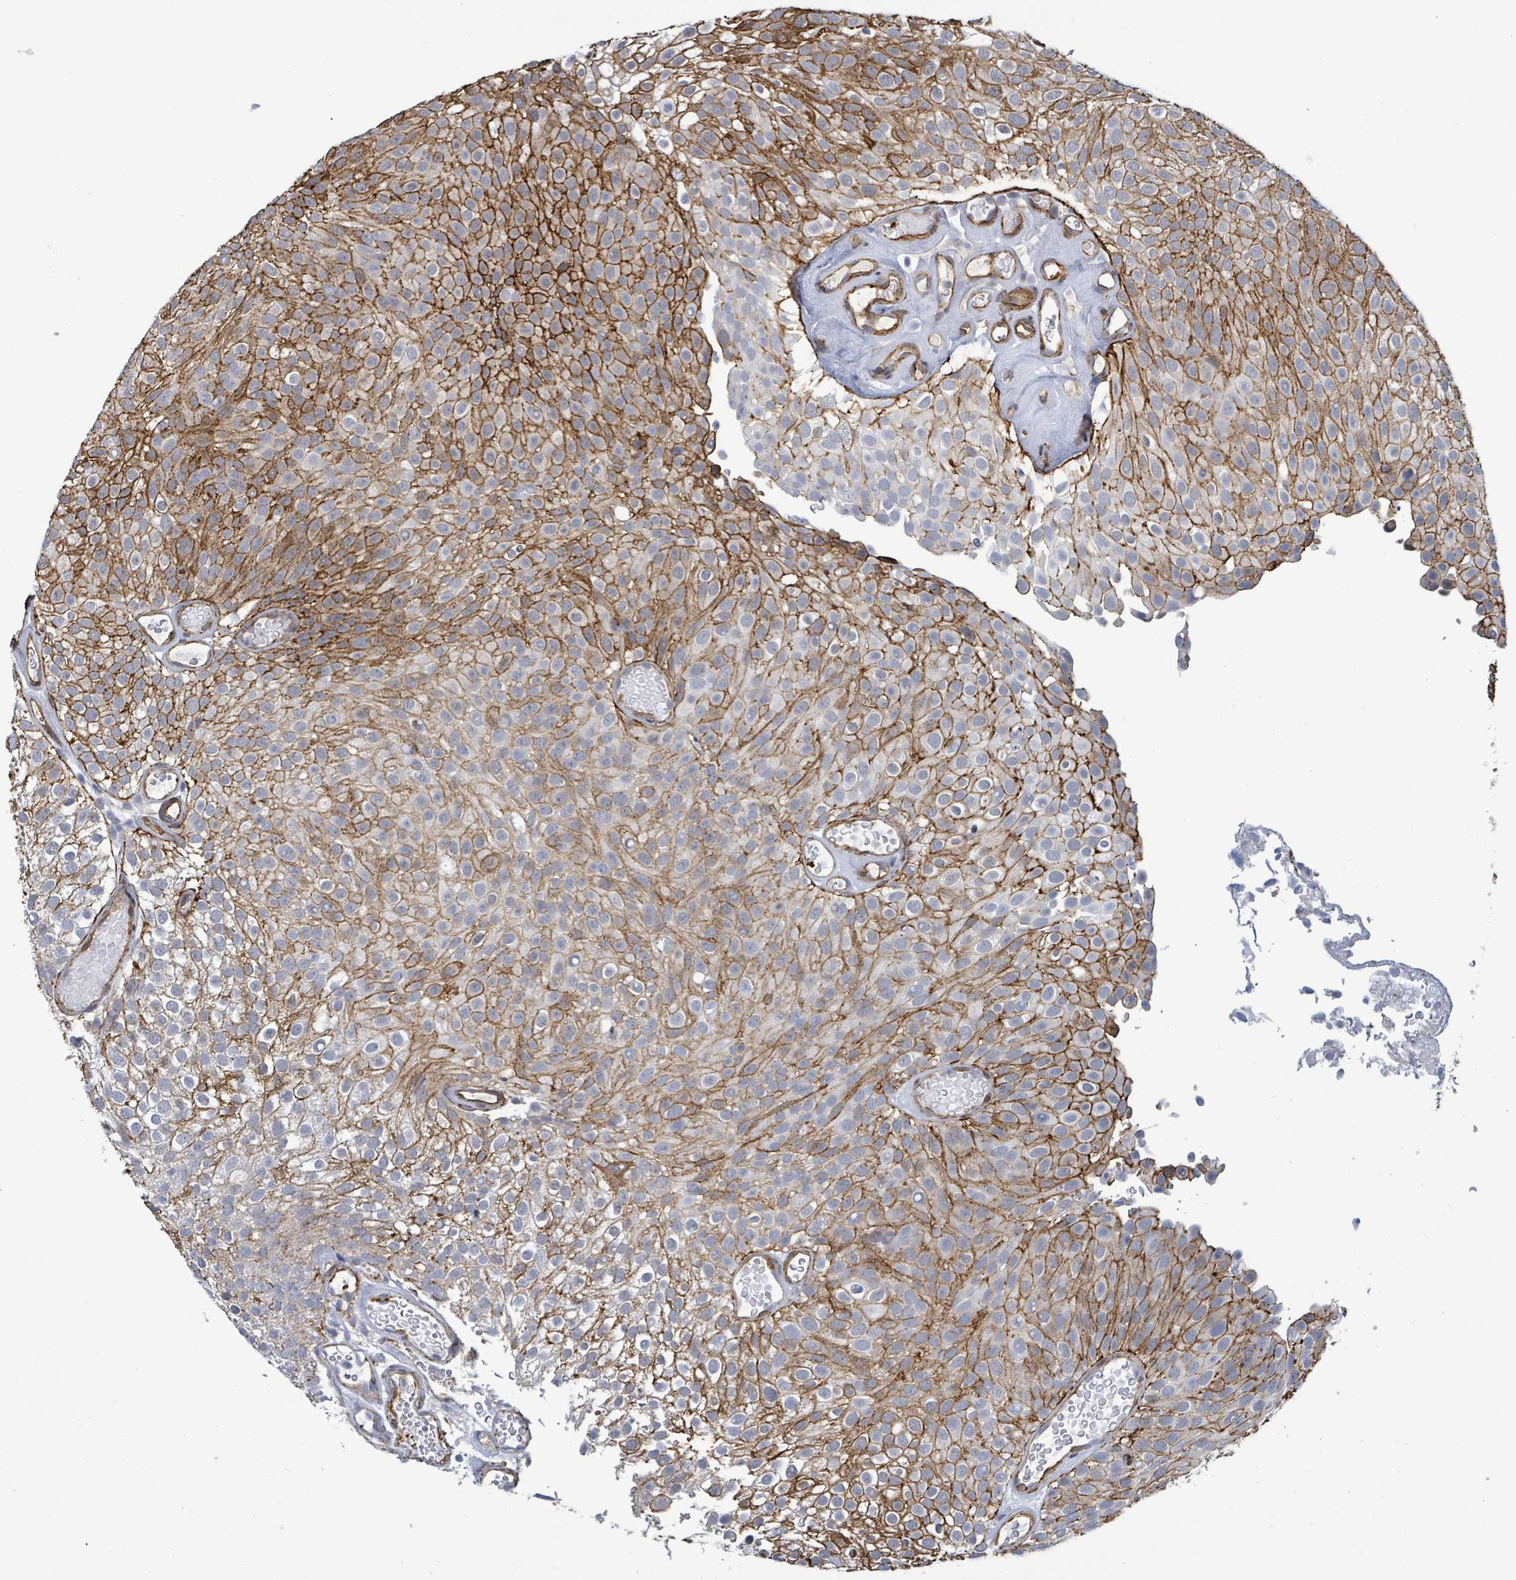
{"staining": {"intensity": "strong", "quantity": ">75%", "location": "cytoplasmic/membranous"}, "tissue": "urothelial cancer", "cell_type": "Tumor cells", "image_type": "cancer", "snomed": [{"axis": "morphology", "description": "Urothelial carcinoma, Low grade"}, {"axis": "topography", "description": "Urinary bladder"}], "caption": "Urothelial cancer stained with a protein marker displays strong staining in tumor cells.", "gene": "PRKRIP1", "patient": {"sex": "male", "age": 78}}